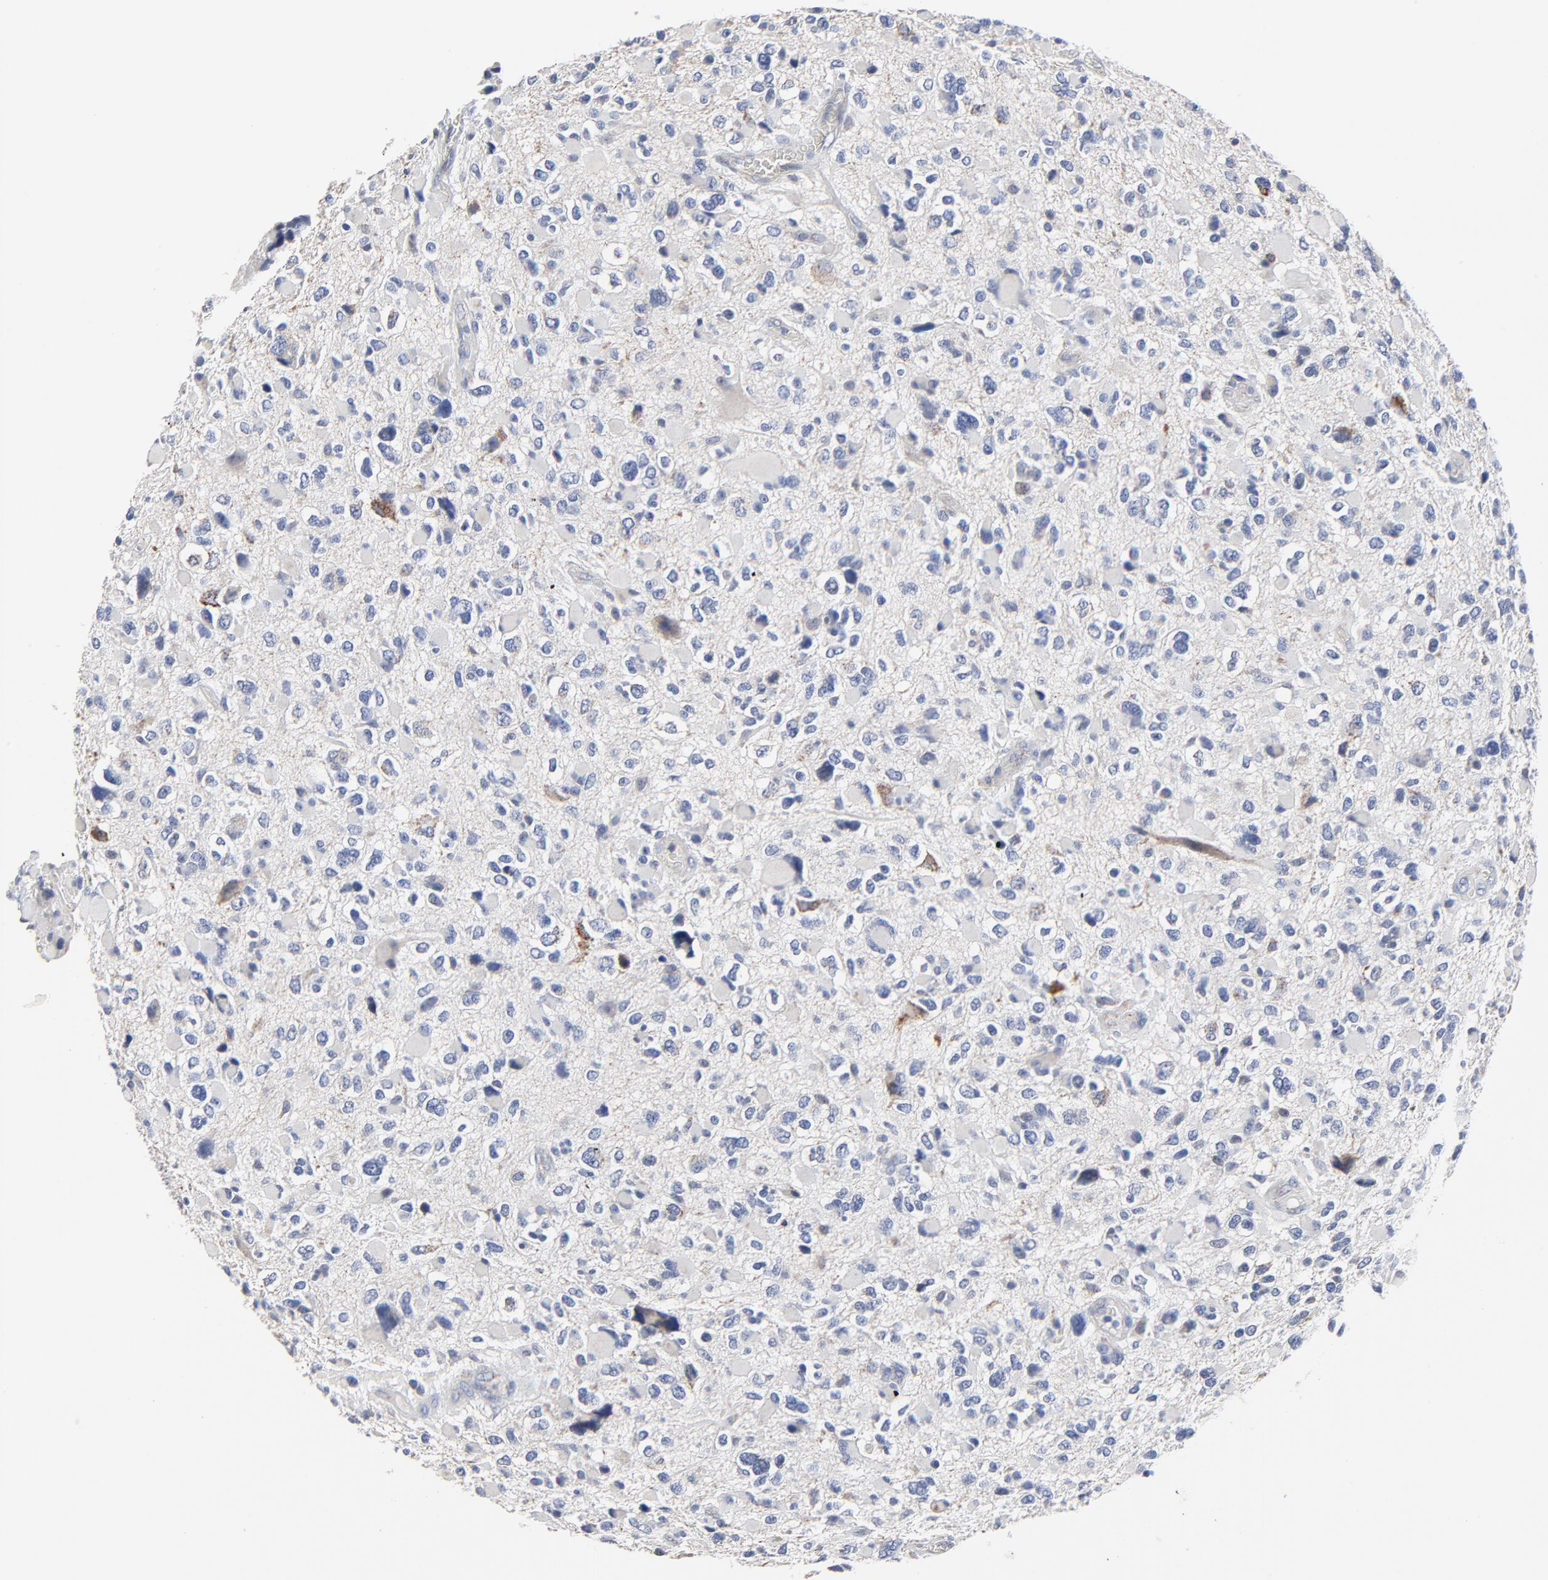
{"staining": {"intensity": "negative", "quantity": "none", "location": "none"}, "tissue": "glioma", "cell_type": "Tumor cells", "image_type": "cancer", "snomed": [{"axis": "morphology", "description": "Glioma, malignant, High grade"}, {"axis": "topography", "description": "Brain"}], "caption": "This is a photomicrograph of IHC staining of malignant glioma (high-grade), which shows no expression in tumor cells.", "gene": "DHRSX", "patient": {"sex": "female", "age": 37}}